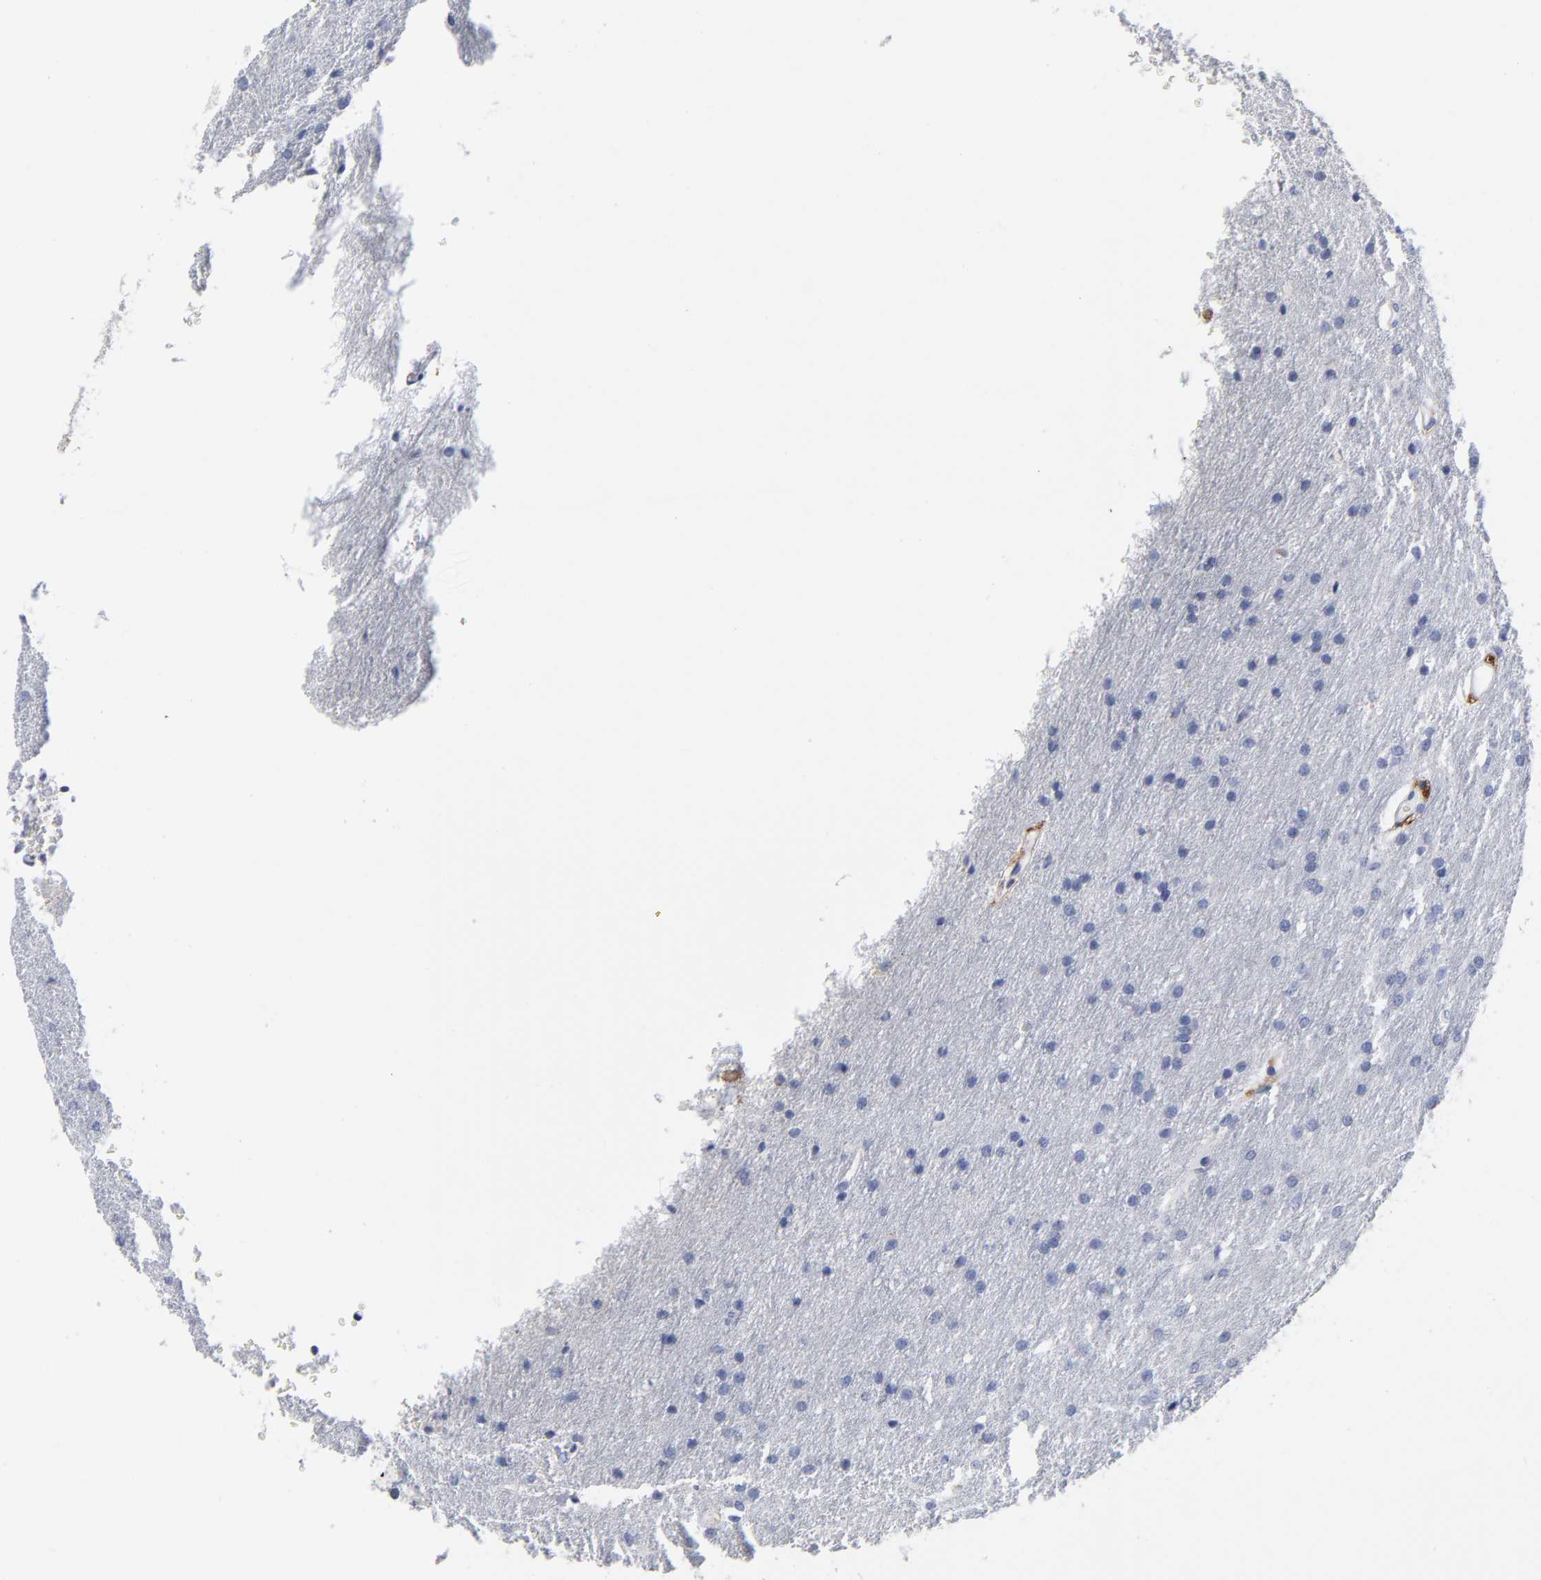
{"staining": {"intensity": "negative", "quantity": "none", "location": "none"}, "tissue": "glioma", "cell_type": "Tumor cells", "image_type": "cancer", "snomed": [{"axis": "morphology", "description": "Glioma, malignant, Low grade"}, {"axis": "topography", "description": "Brain"}], "caption": "An immunohistochemistry (IHC) micrograph of glioma is shown. There is no staining in tumor cells of glioma.", "gene": "PTP4A1", "patient": {"sex": "female", "age": 32}}